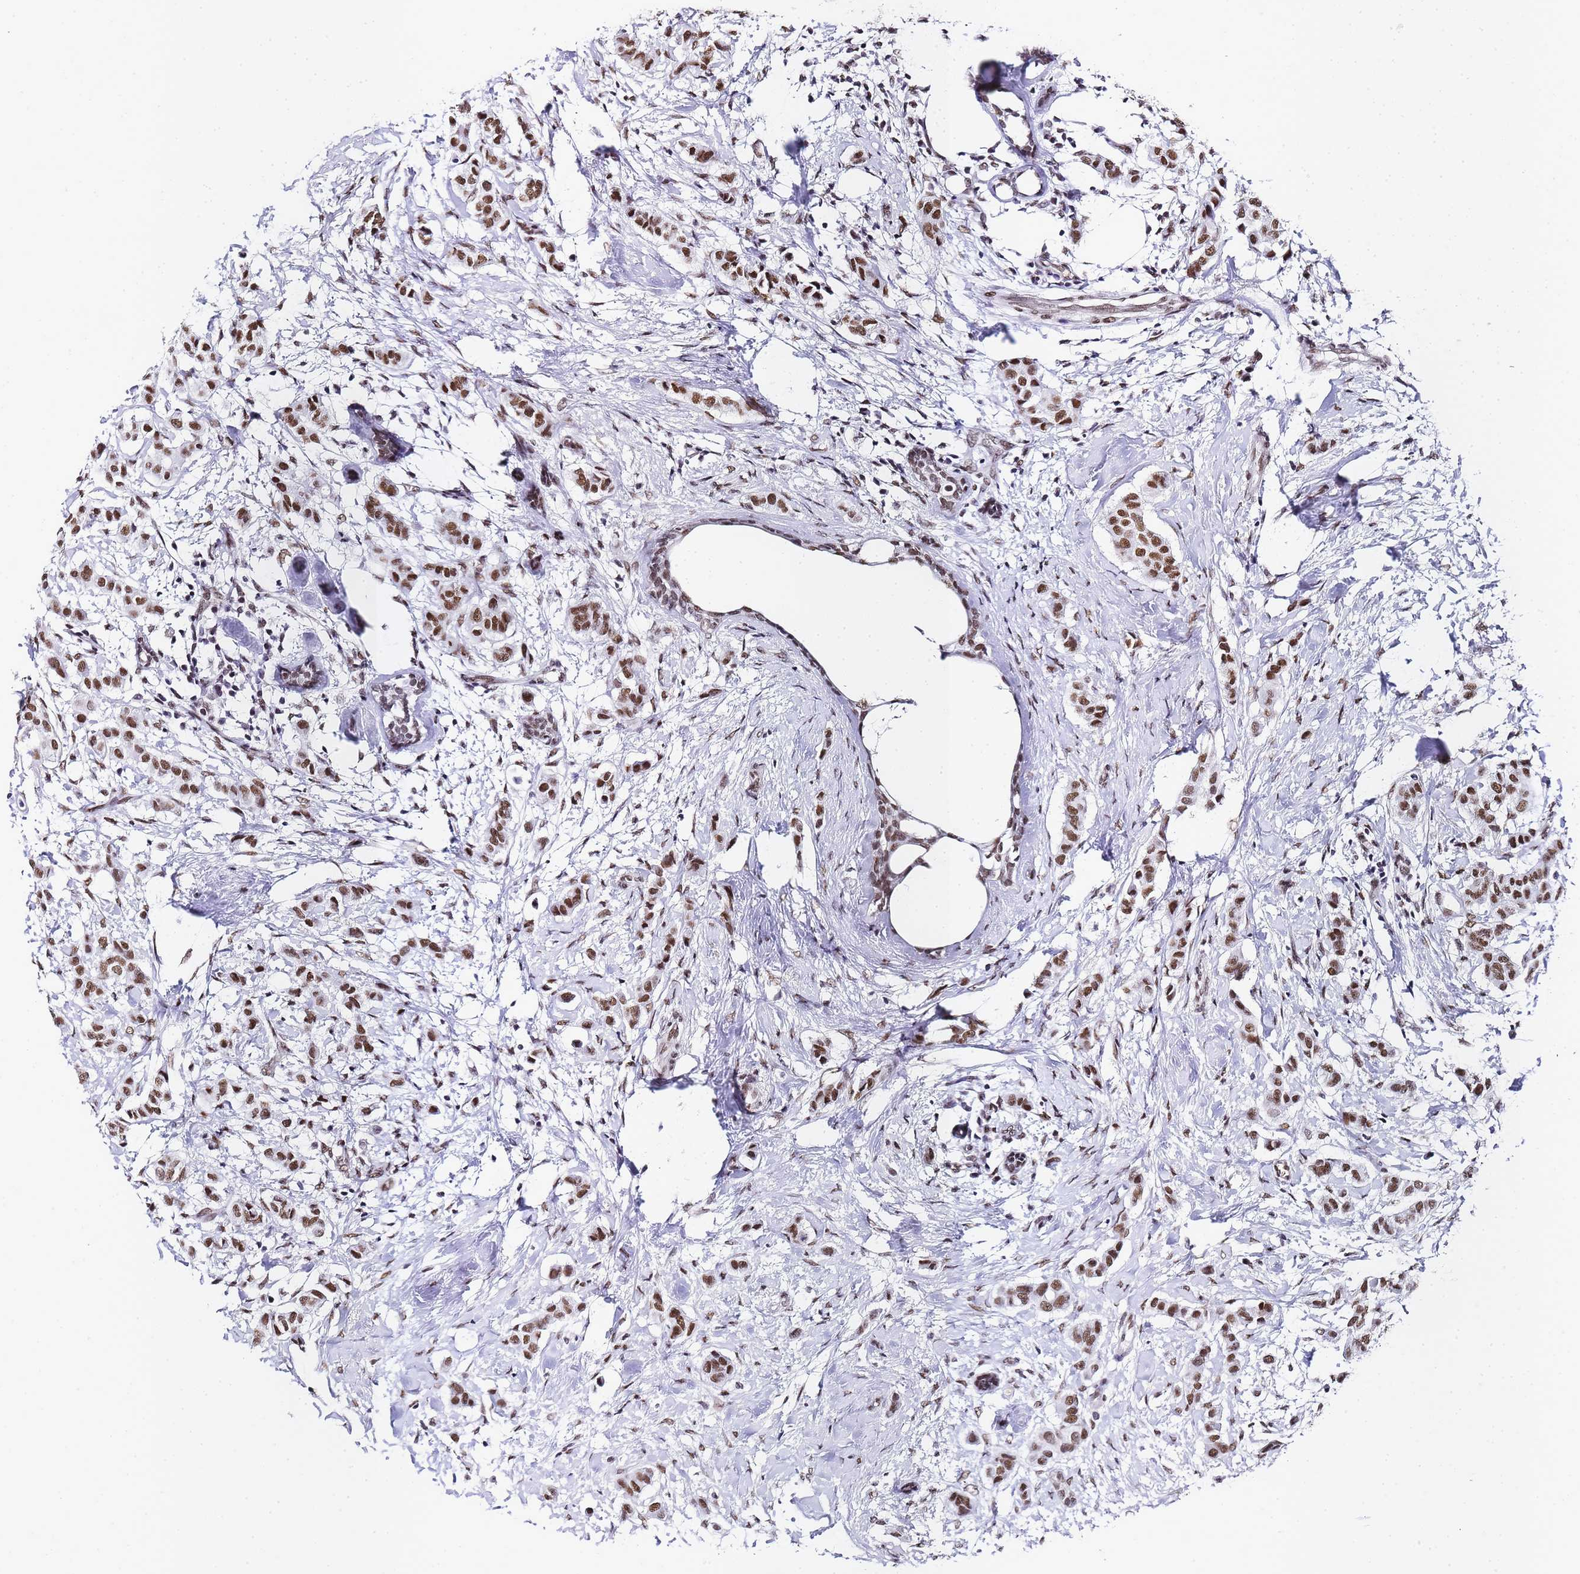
{"staining": {"intensity": "moderate", "quantity": ">75%", "location": "nuclear"}, "tissue": "breast cancer", "cell_type": "Tumor cells", "image_type": "cancer", "snomed": [{"axis": "morphology", "description": "Duct carcinoma"}, {"axis": "topography", "description": "Breast"}], "caption": "About >75% of tumor cells in breast cancer (infiltrating ductal carcinoma) reveal moderate nuclear protein positivity as visualized by brown immunohistochemical staining.", "gene": "POLR1A", "patient": {"sex": "female", "age": 40}}